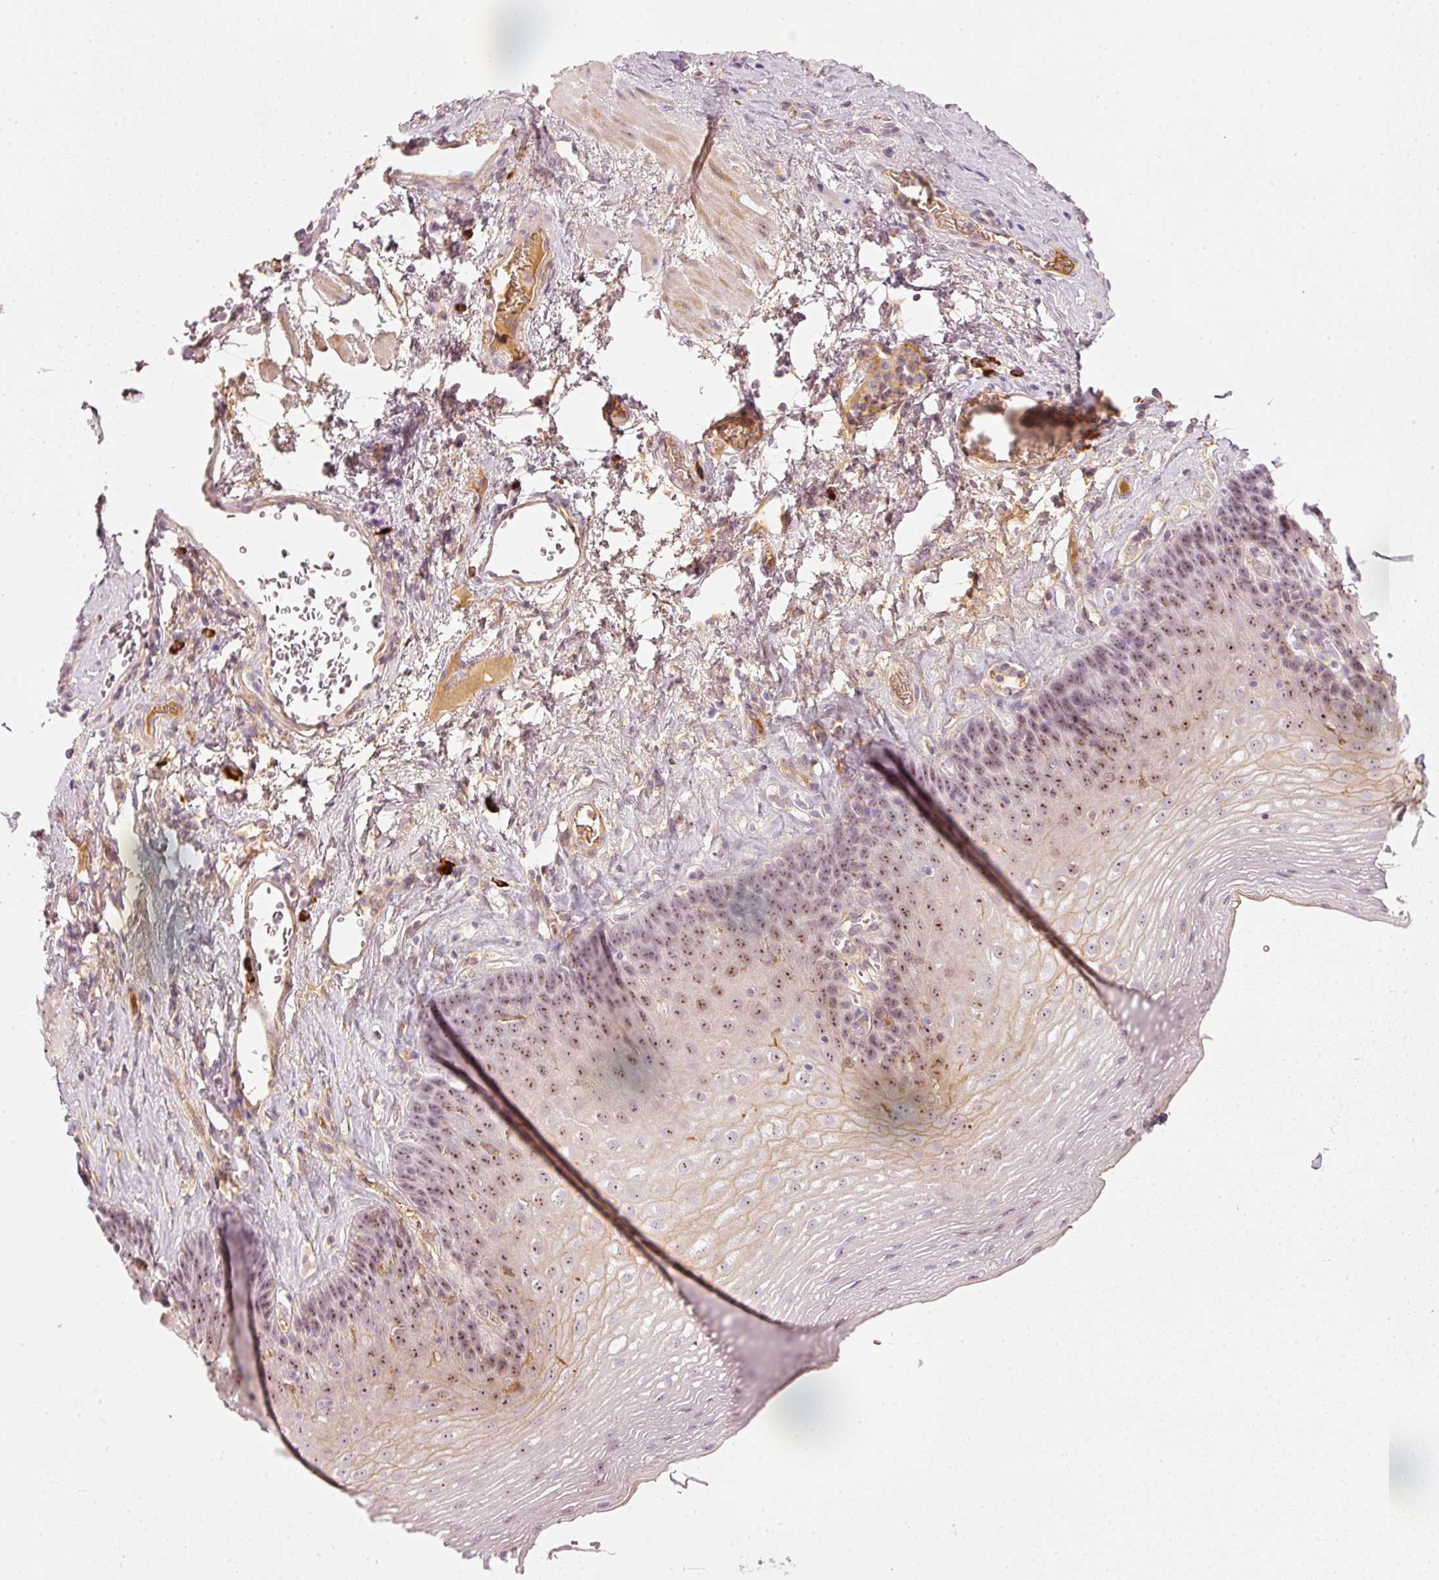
{"staining": {"intensity": "moderate", "quantity": ">75%", "location": "cytoplasmic/membranous,nuclear"}, "tissue": "esophagus", "cell_type": "Squamous epithelial cells", "image_type": "normal", "snomed": [{"axis": "morphology", "description": "Normal tissue, NOS"}, {"axis": "topography", "description": "Esophagus"}], "caption": "The micrograph shows a brown stain indicating the presence of a protein in the cytoplasmic/membranous,nuclear of squamous epithelial cells in esophagus. Nuclei are stained in blue.", "gene": "VCAM1", "patient": {"sex": "female", "age": 66}}